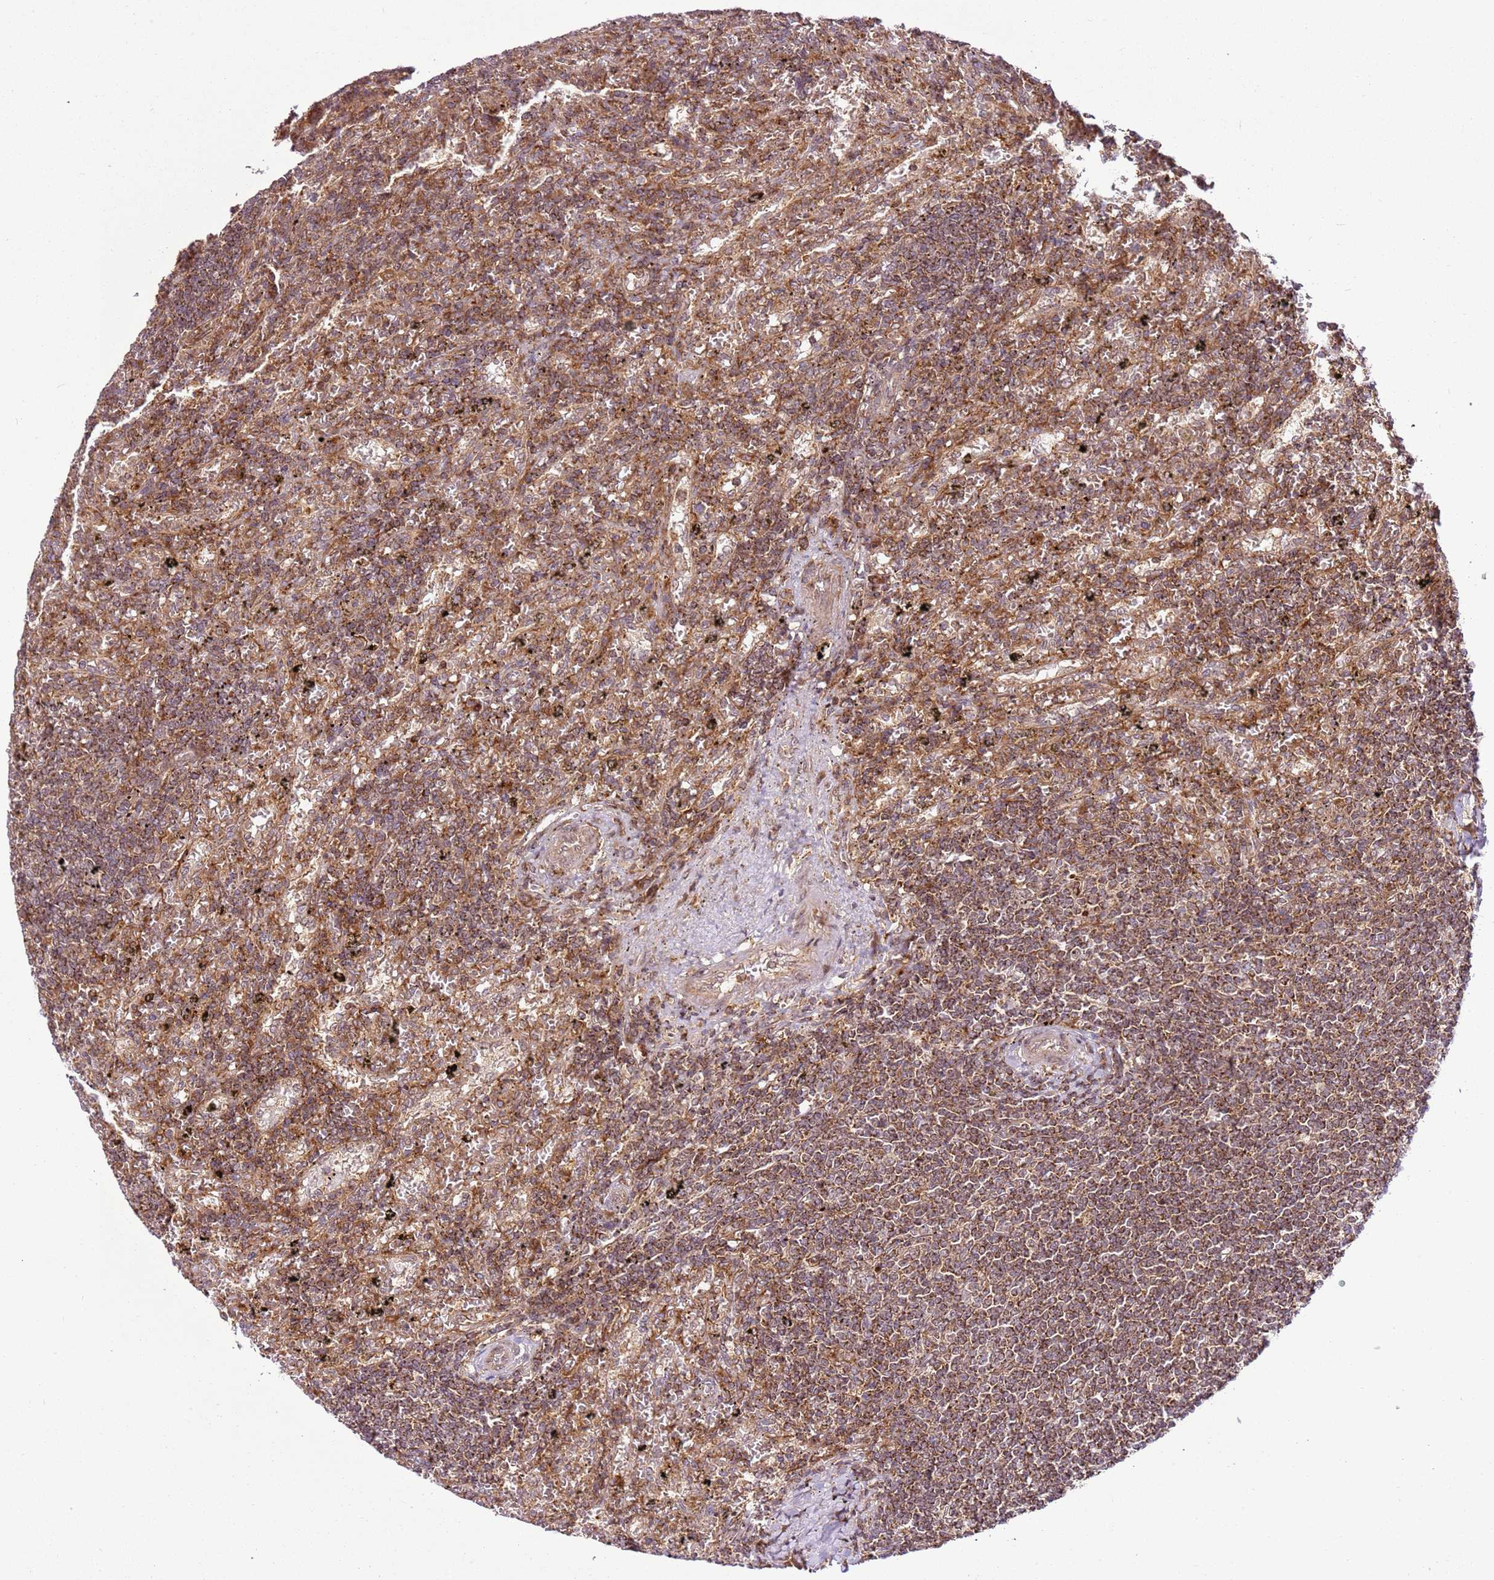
{"staining": {"intensity": "moderate", "quantity": ">75%", "location": "cytoplasmic/membranous"}, "tissue": "lymphoma", "cell_type": "Tumor cells", "image_type": "cancer", "snomed": [{"axis": "morphology", "description": "Malignant lymphoma, non-Hodgkin's type, Low grade"}, {"axis": "topography", "description": "Spleen"}], "caption": "High-magnification brightfield microscopy of malignant lymphoma, non-Hodgkin's type (low-grade) stained with DAB (3,3'-diaminobenzidine) (brown) and counterstained with hematoxylin (blue). tumor cells exhibit moderate cytoplasmic/membranous expression is identified in about>75% of cells.", "gene": "RASA3", "patient": {"sex": "male", "age": 76}}